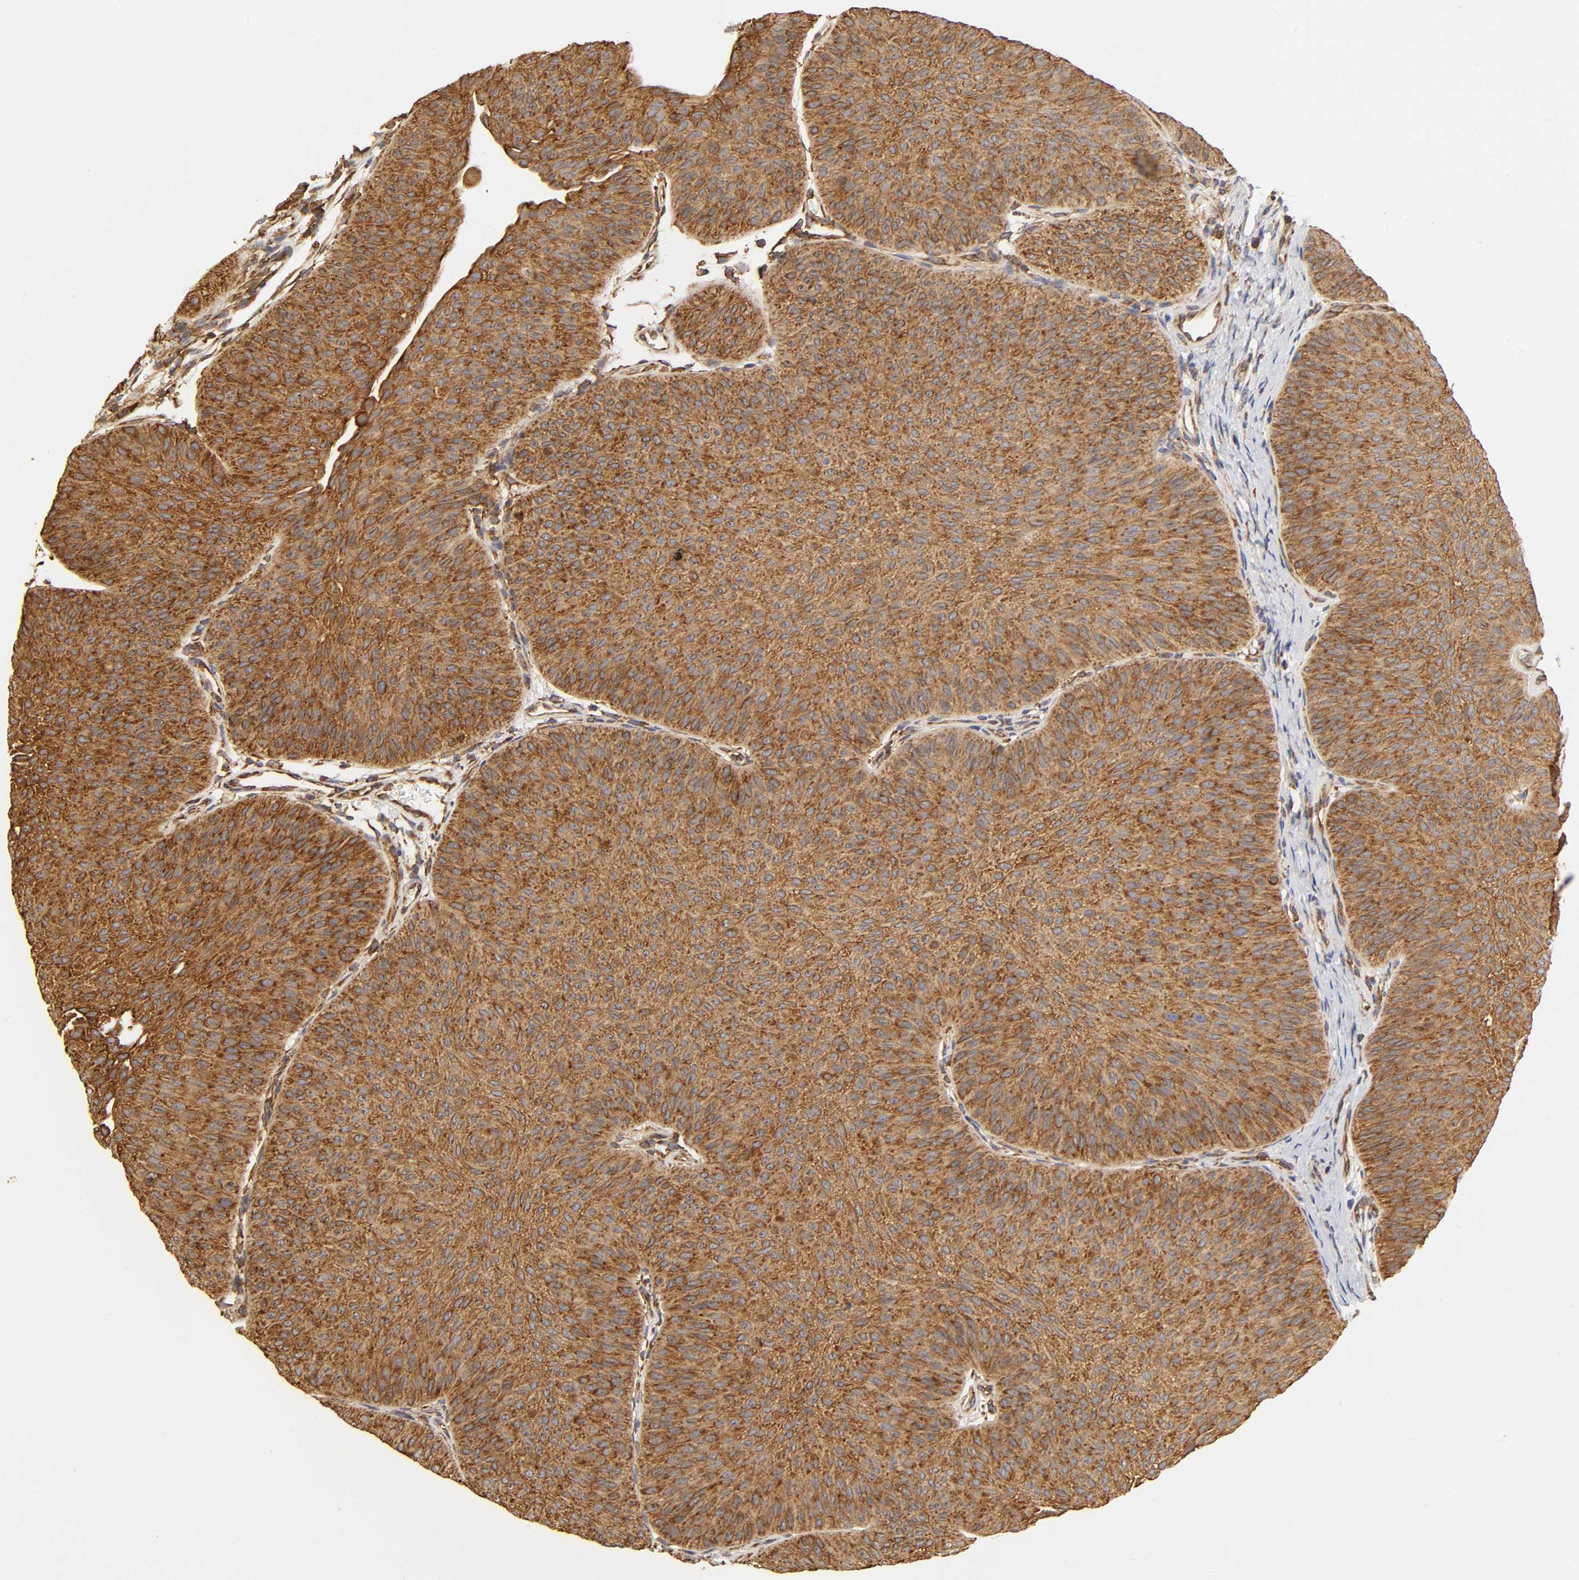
{"staining": {"intensity": "strong", "quantity": ">75%", "location": "cytoplasmic/membranous"}, "tissue": "urothelial cancer", "cell_type": "Tumor cells", "image_type": "cancer", "snomed": [{"axis": "morphology", "description": "Urothelial carcinoma, Low grade"}, {"axis": "topography", "description": "Urinary bladder"}], "caption": "This photomicrograph reveals immunohistochemistry staining of human urothelial cancer, with high strong cytoplasmic/membranous positivity in approximately >75% of tumor cells.", "gene": "RPL14", "patient": {"sex": "female", "age": 60}}